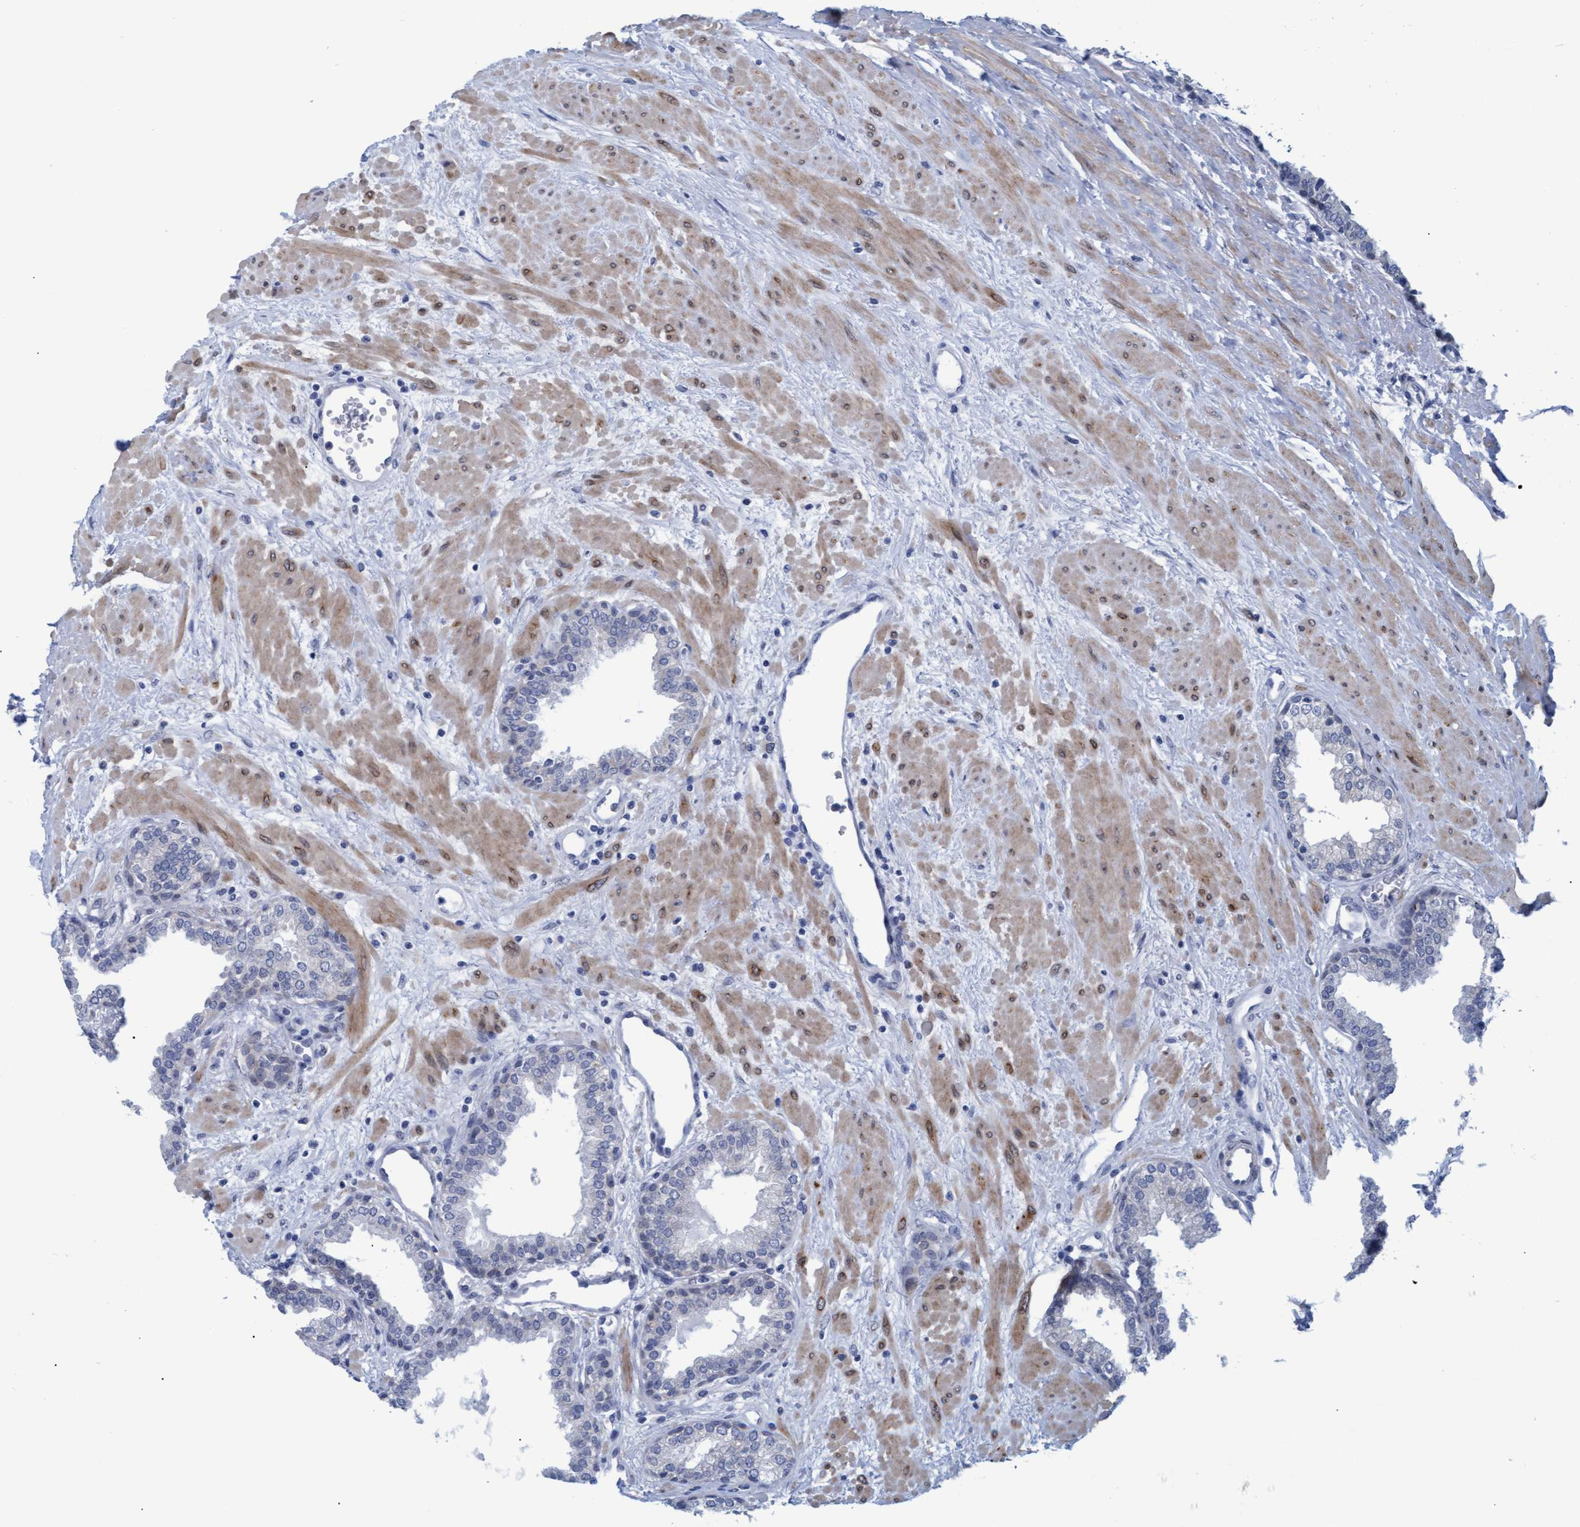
{"staining": {"intensity": "negative", "quantity": "none", "location": "none"}, "tissue": "prostate", "cell_type": "Glandular cells", "image_type": "normal", "snomed": [{"axis": "morphology", "description": "Normal tissue, NOS"}, {"axis": "topography", "description": "Prostate"}], "caption": "Immunohistochemistry (IHC) micrograph of normal human prostate stained for a protein (brown), which exhibits no positivity in glandular cells. (DAB immunohistochemistry (IHC) with hematoxylin counter stain).", "gene": "SSTR3", "patient": {"sex": "male", "age": 51}}